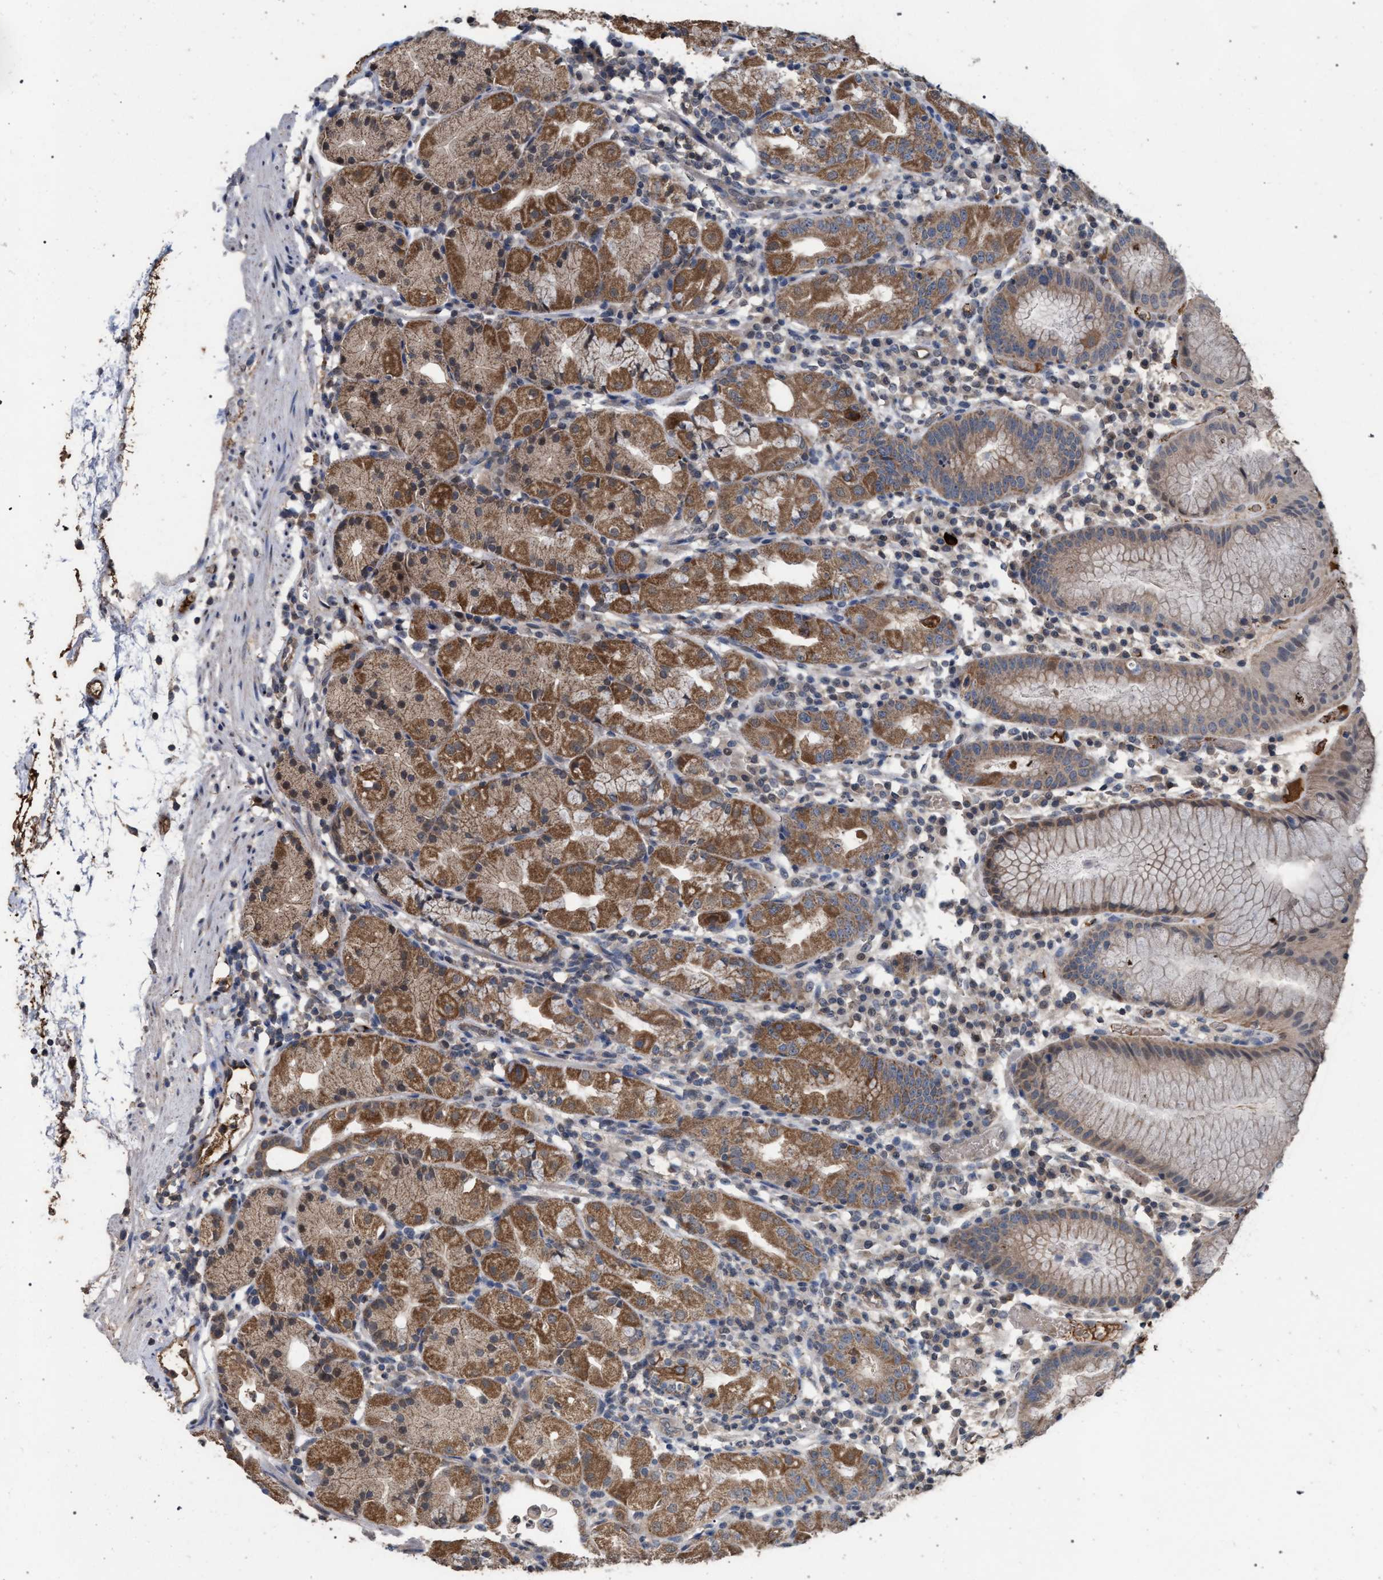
{"staining": {"intensity": "moderate", "quantity": ">75%", "location": "cytoplasmic/membranous"}, "tissue": "stomach", "cell_type": "Glandular cells", "image_type": "normal", "snomed": [{"axis": "morphology", "description": "Normal tissue, NOS"}, {"axis": "topography", "description": "Stomach"}, {"axis": "topography", "description": "Stomach, lower"}], "caption": "Protein staining of normal stomach displays moderate cytoplasmic/membranous positivity in approximately >75% of glandular cells. Using DAB (brown) and hematoxylin (blue) stains, captured at high magnification using brightfield microscopy.", "gene": "TECPR1", "patient": {"sex": "female", "age": 75}}